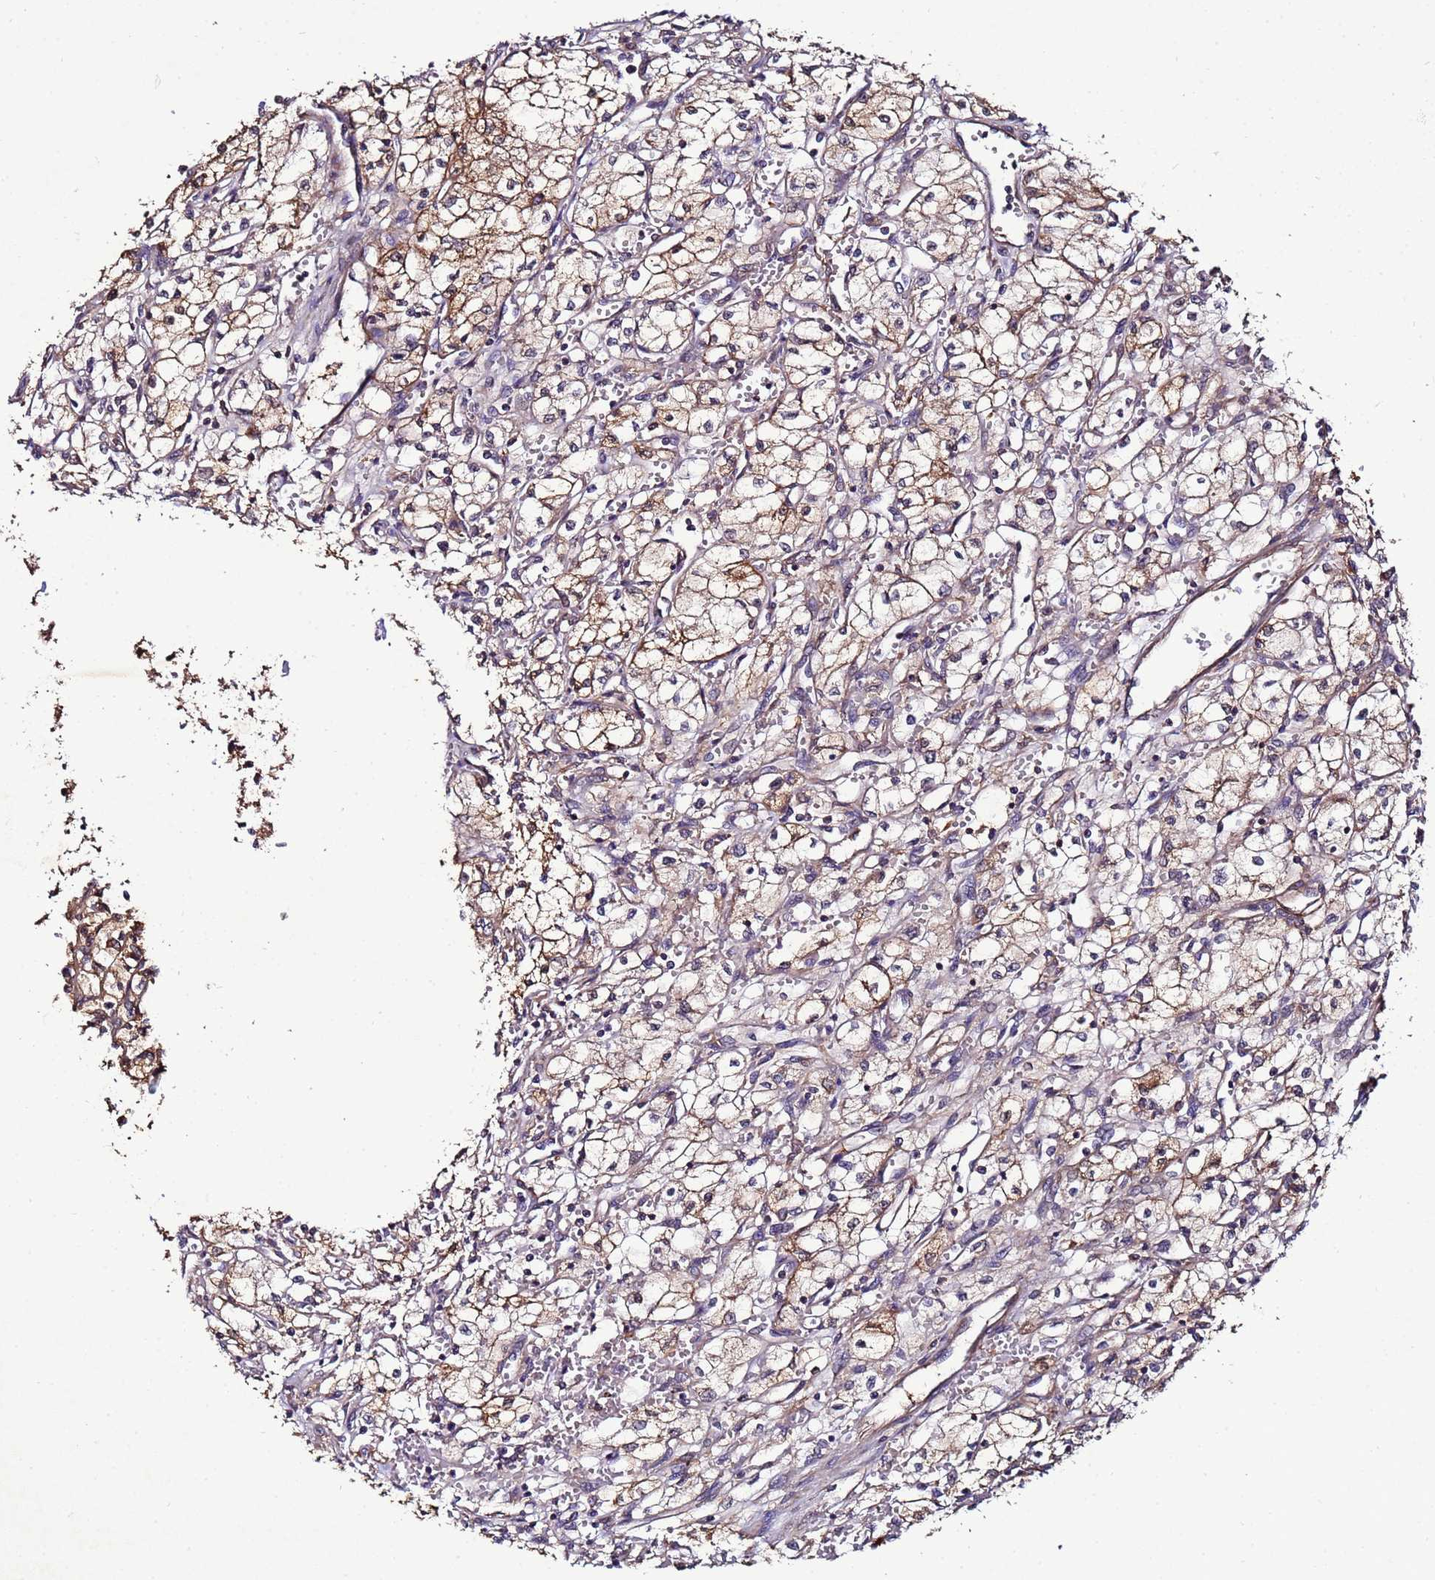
{"staining": {"intensity": "moderate", "quantity": ">75%", "location": "cytoplasmic/membranous"}, "tissue": "renal cancer", "cell_type": "Tumor cells", "image_type": "cancer", "snomed": [{"axis": "morphology", "description": "Adenocarcinoma, NOS"}, {"axis": "topography", "description": "Kidney"}], "caption": "IHC micrograph of neoplastic tissue: human renal cancer stained using immunohistochemistry exhibits medium levels of moderate protein expression localized specifically in the cytoplasmic/membranous of tumor cells, appearing as a cytoplasmic/membranous brown color.", "gene": "NAXE", "patient": {"sex": "male", "age": 59}}